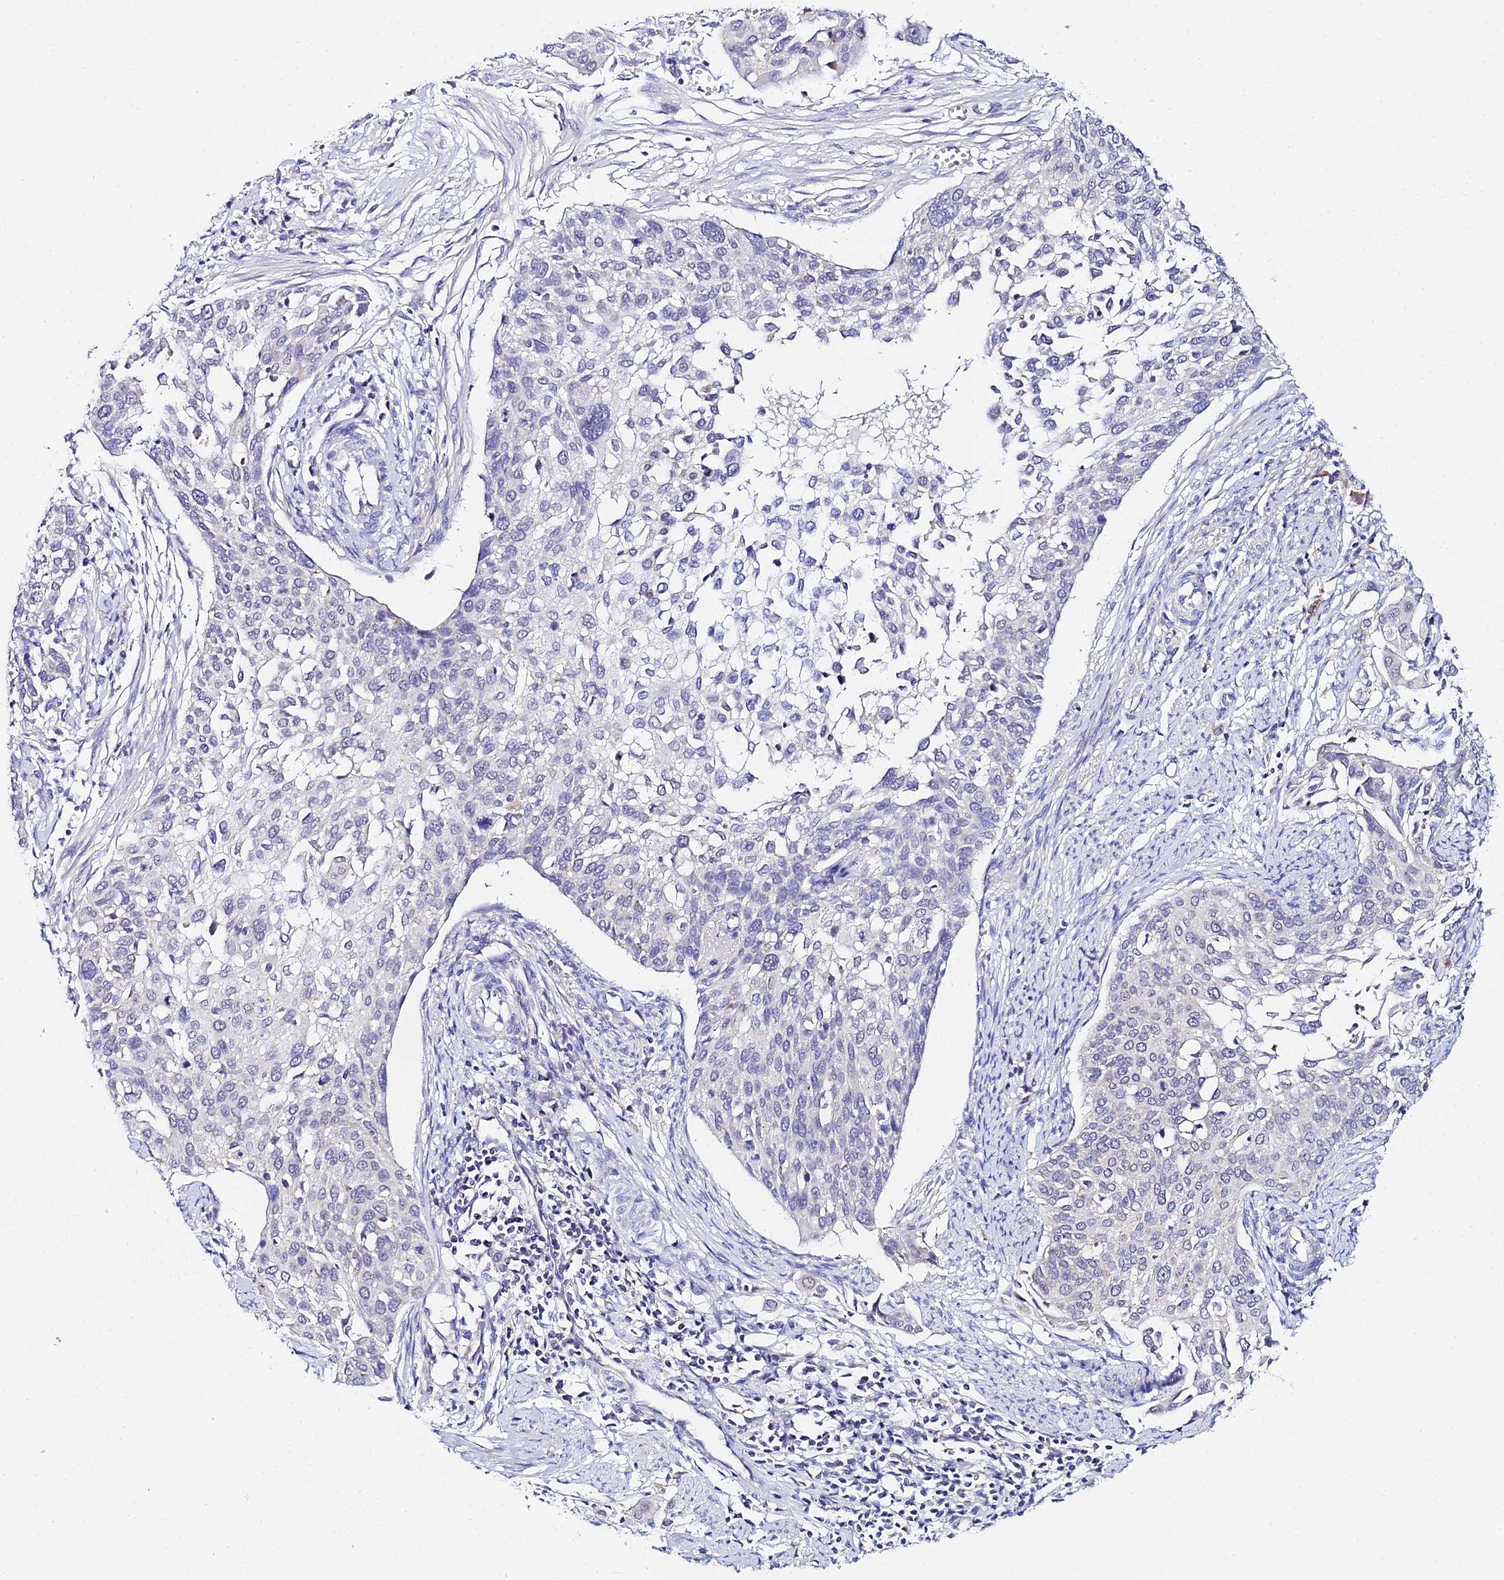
{"staining": {"intensity": "negative", "quantity": "none", "location": "none"}, "tissue": "cervical cancer", "cell_type": "Tumor cells", "image_type": "cancer", "snomed": [{"axis": "morphology", "description": "Squamous cell carcinoma, NOS"}, {"axis": "topography", "description": "Cervix"}], "caption": "Immunohistochemistry histopathology image of human cervical cancer (squamous cell carcinoma) stained for a protein (brown), which displays no expression in tumor cells.", "gene": "PPP2R2C", "patient": {"sex": "female", "age": 44}}